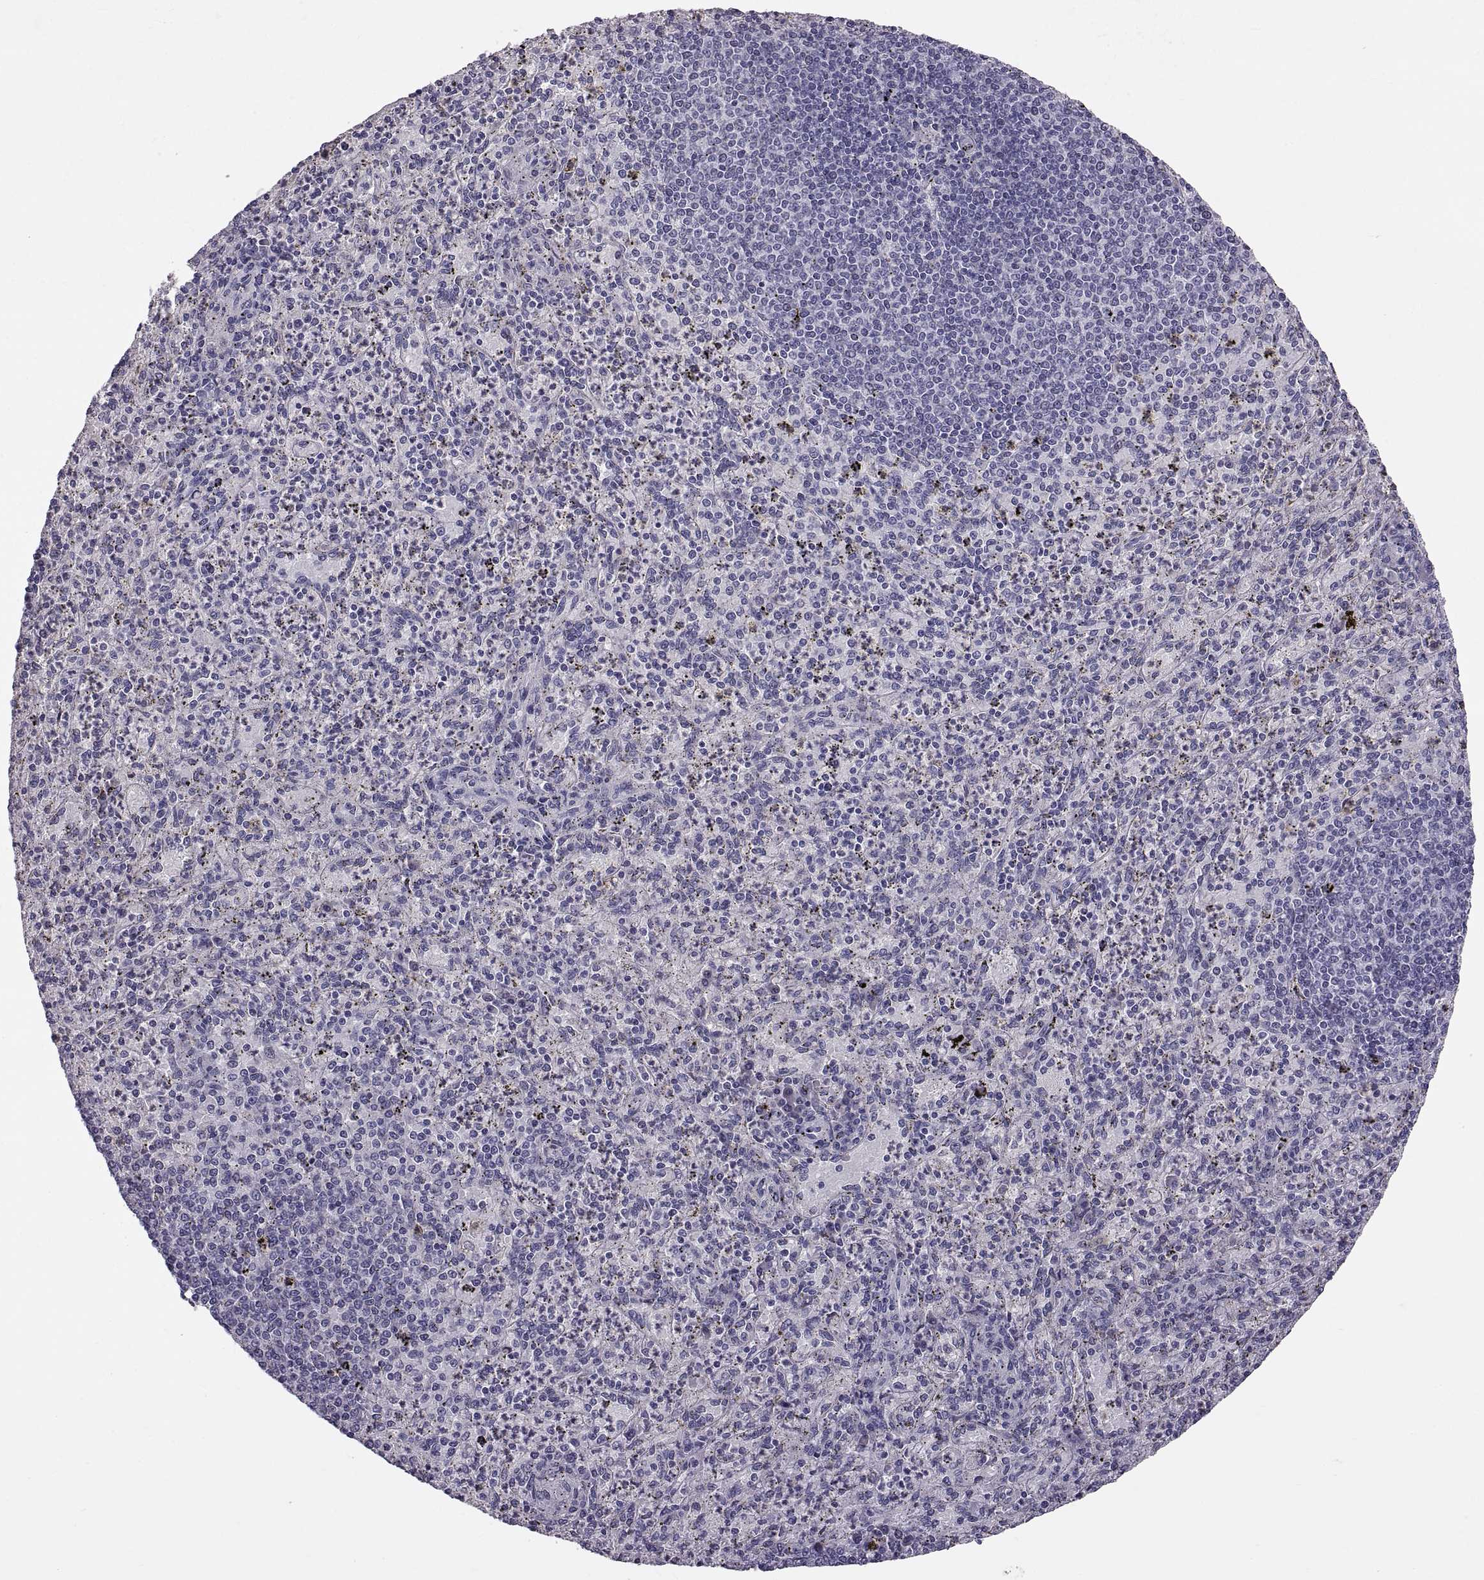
{"staining": {"intensity": "negative", "quantity": "none", "location": "none"}, "tissue": "spleen", "cell_type": "Cells in red pulp", "image_type": "normal", "snomed": [{"axis": "morphology", "description": "Normal tissue, NOS"}, {"axis": "topography", "description": "Spleen"}], "caption": "Immunohistochemistry (IHC) of benign human spleen reveals no staining in cells in red pulp. (Brightfield microscopy of DAB IHC at high magnification).", "gene": "ADAM32", "patient": {"sex": "male", "age": 60}}